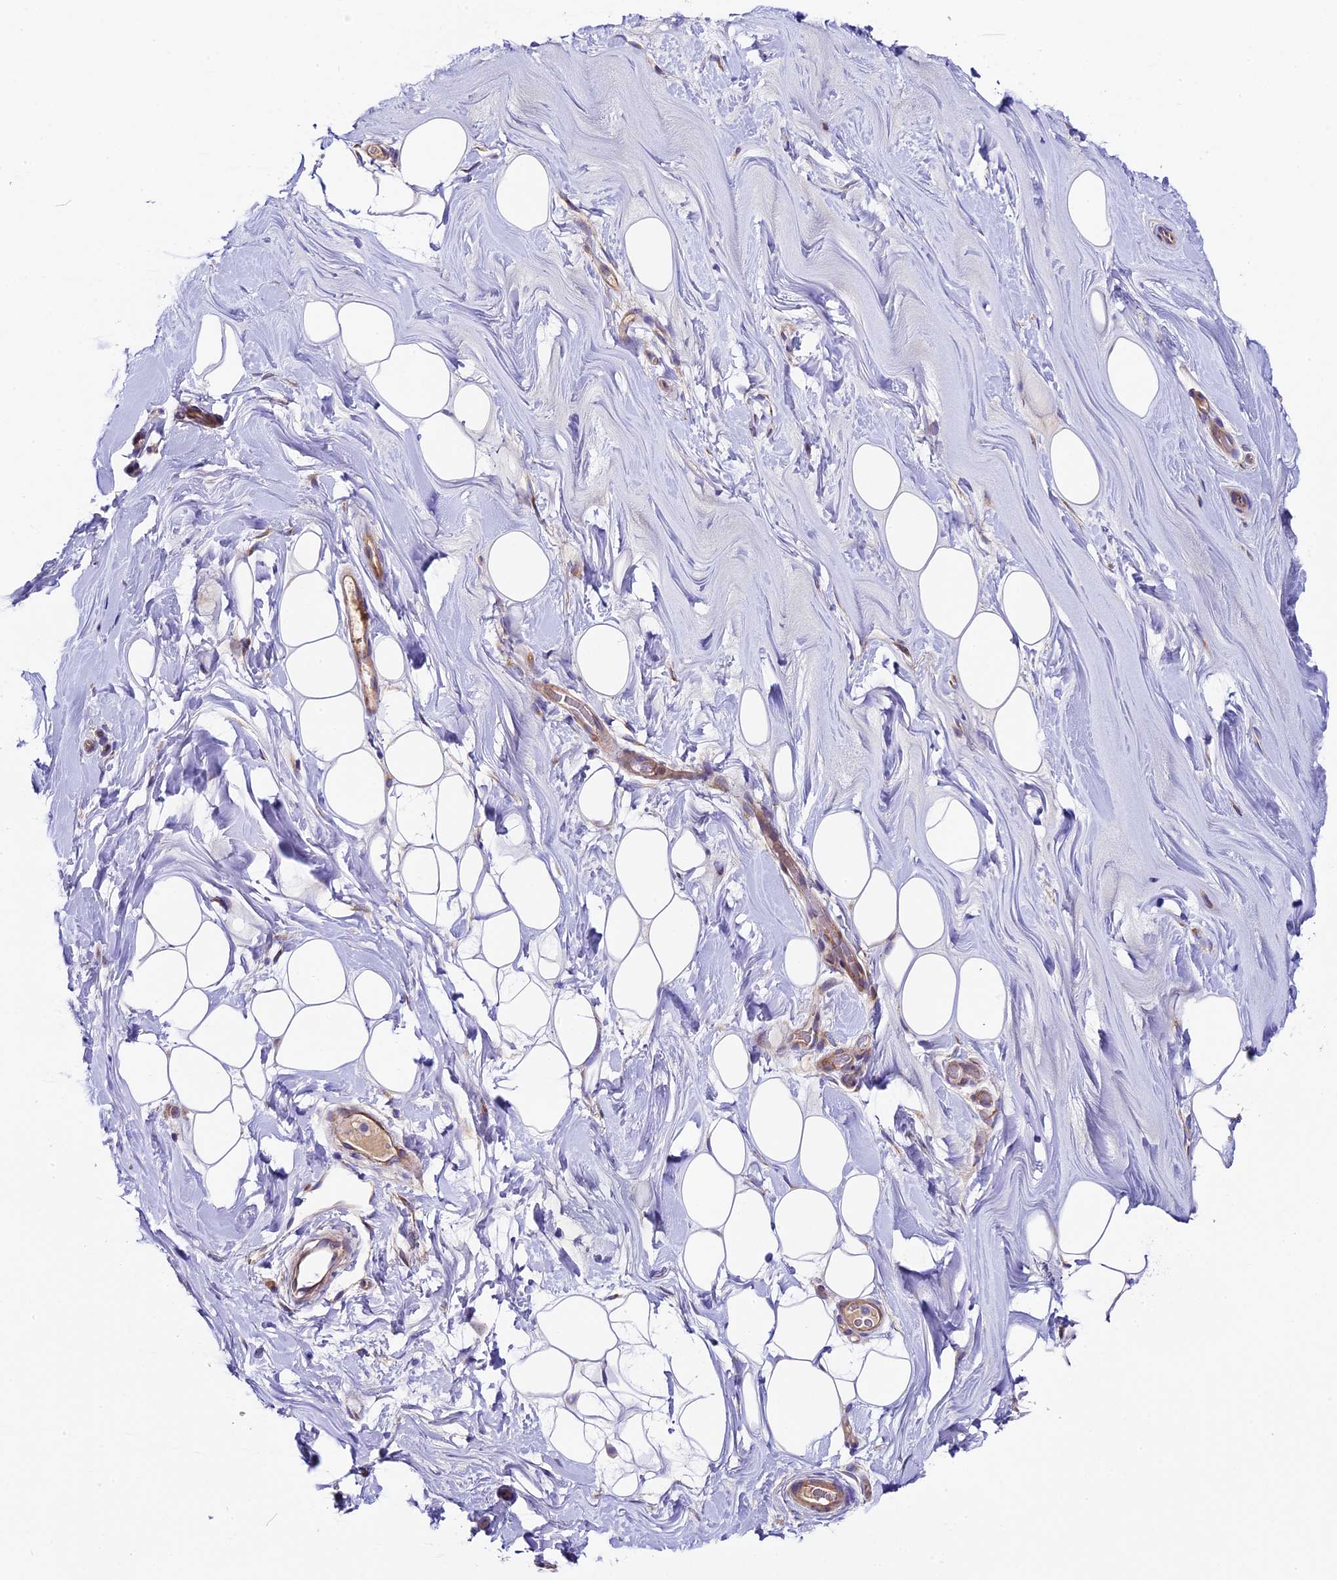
{"staining": {"intensity": "negative", "quantity": "none", "location": "none"}, "tissue": "adipose tissue", "cell_type": "Adipocytes", "image_type": "normal", "snomed": [{"axis": "morphology", "description": "Normal tissue, NOS"}, {"axis": "topography", "description": "Breast"}], "caption": "The histopathology image displays no staining of adipocytes in unremarkable adipose tissue.", "gene": "PIGU", "patient": {"sex": "female", "age": 26}}